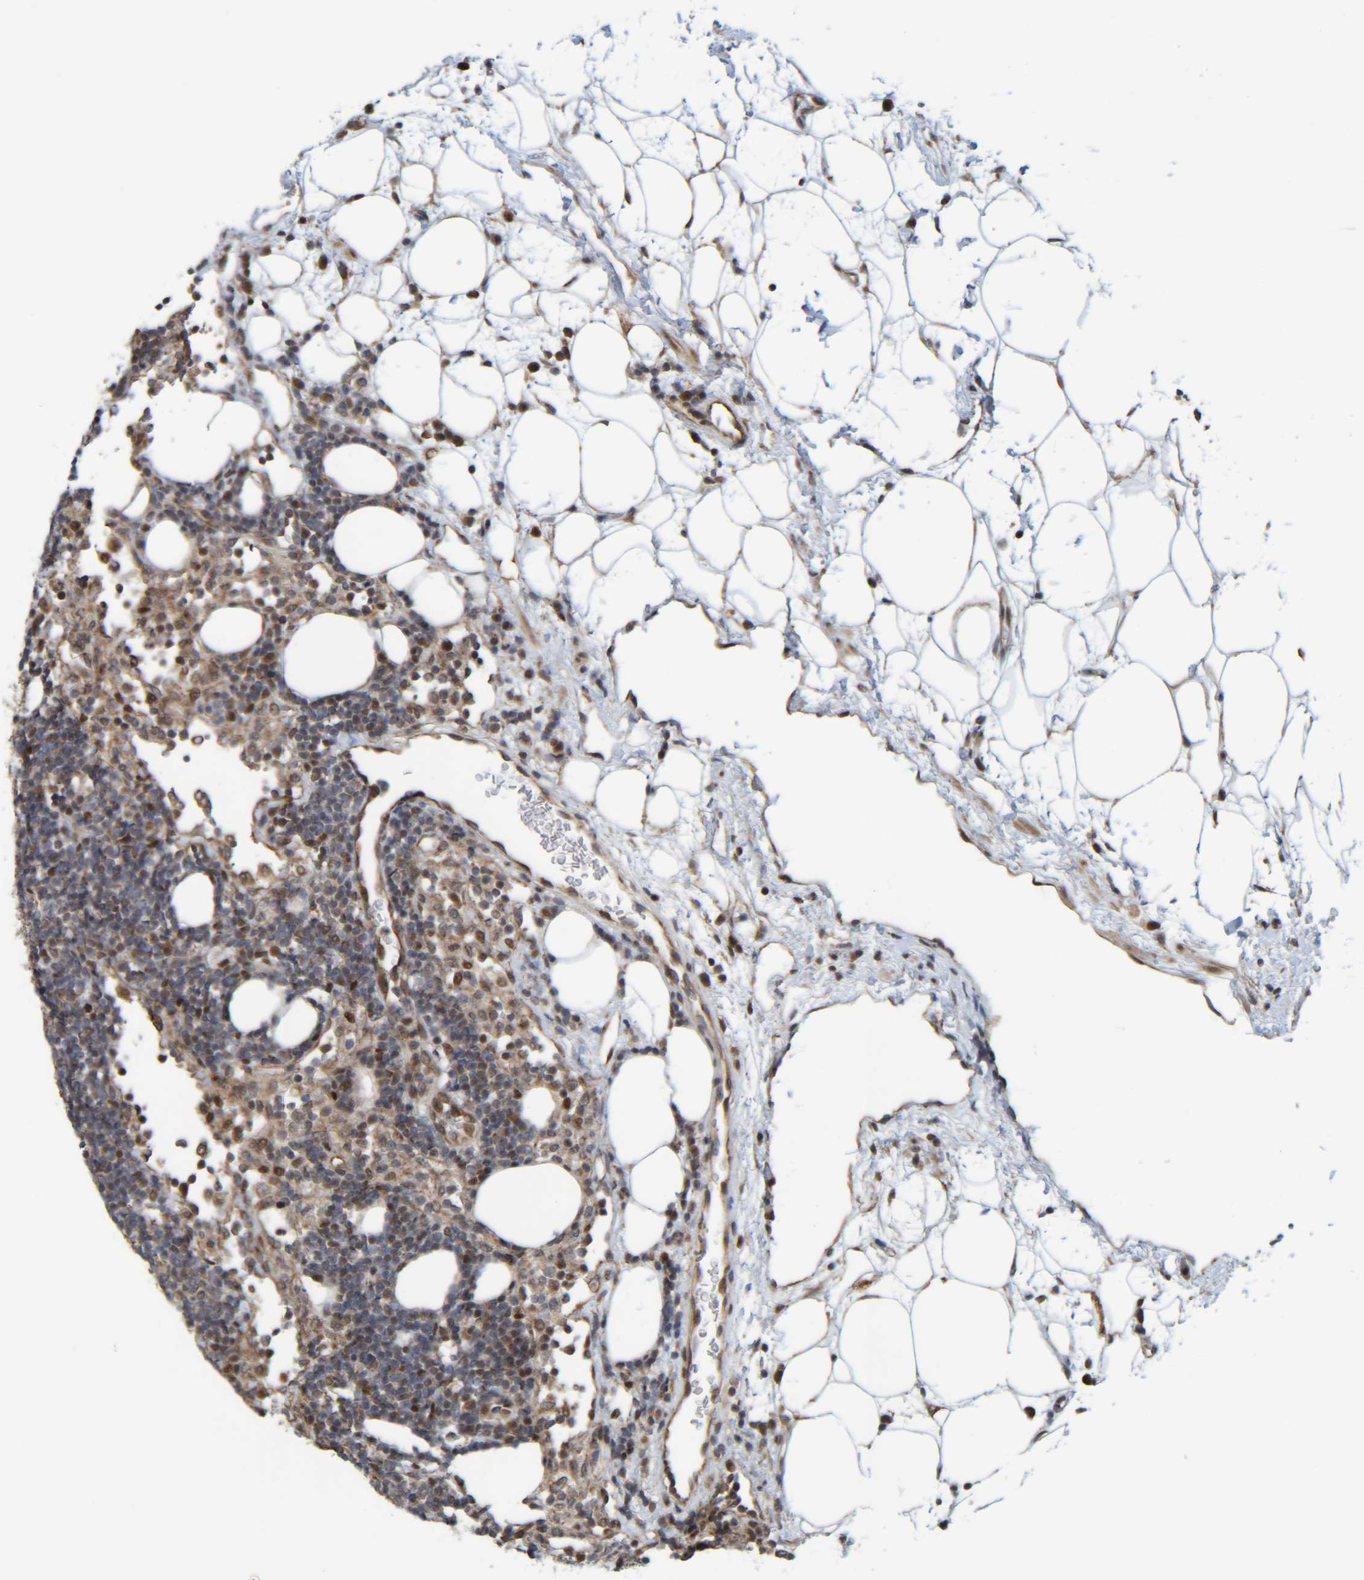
{"staining": {"intensity": "moderate", "quantity": "25%-75%", "location": "nuclear"}, "tissue": "lymph node", "cell_type": "Germinal center cells", "image_type": "normal", "snomed": [{"axis": "morphology", "description": "Normal tissue, NOS"}, {"axis": "morphology", "description": "Carcinoid, malignant, NOS"}, {"axis": "topography", "description": "Lymph node"}], "caption": "Protein staining by immunohistochemistry displays moderate nuclear expression in approximately 25%-75% of germinal center cells in benign lymph node.", "gene": "CCDC57", "patient": {"sex": "male", "age": 47}}